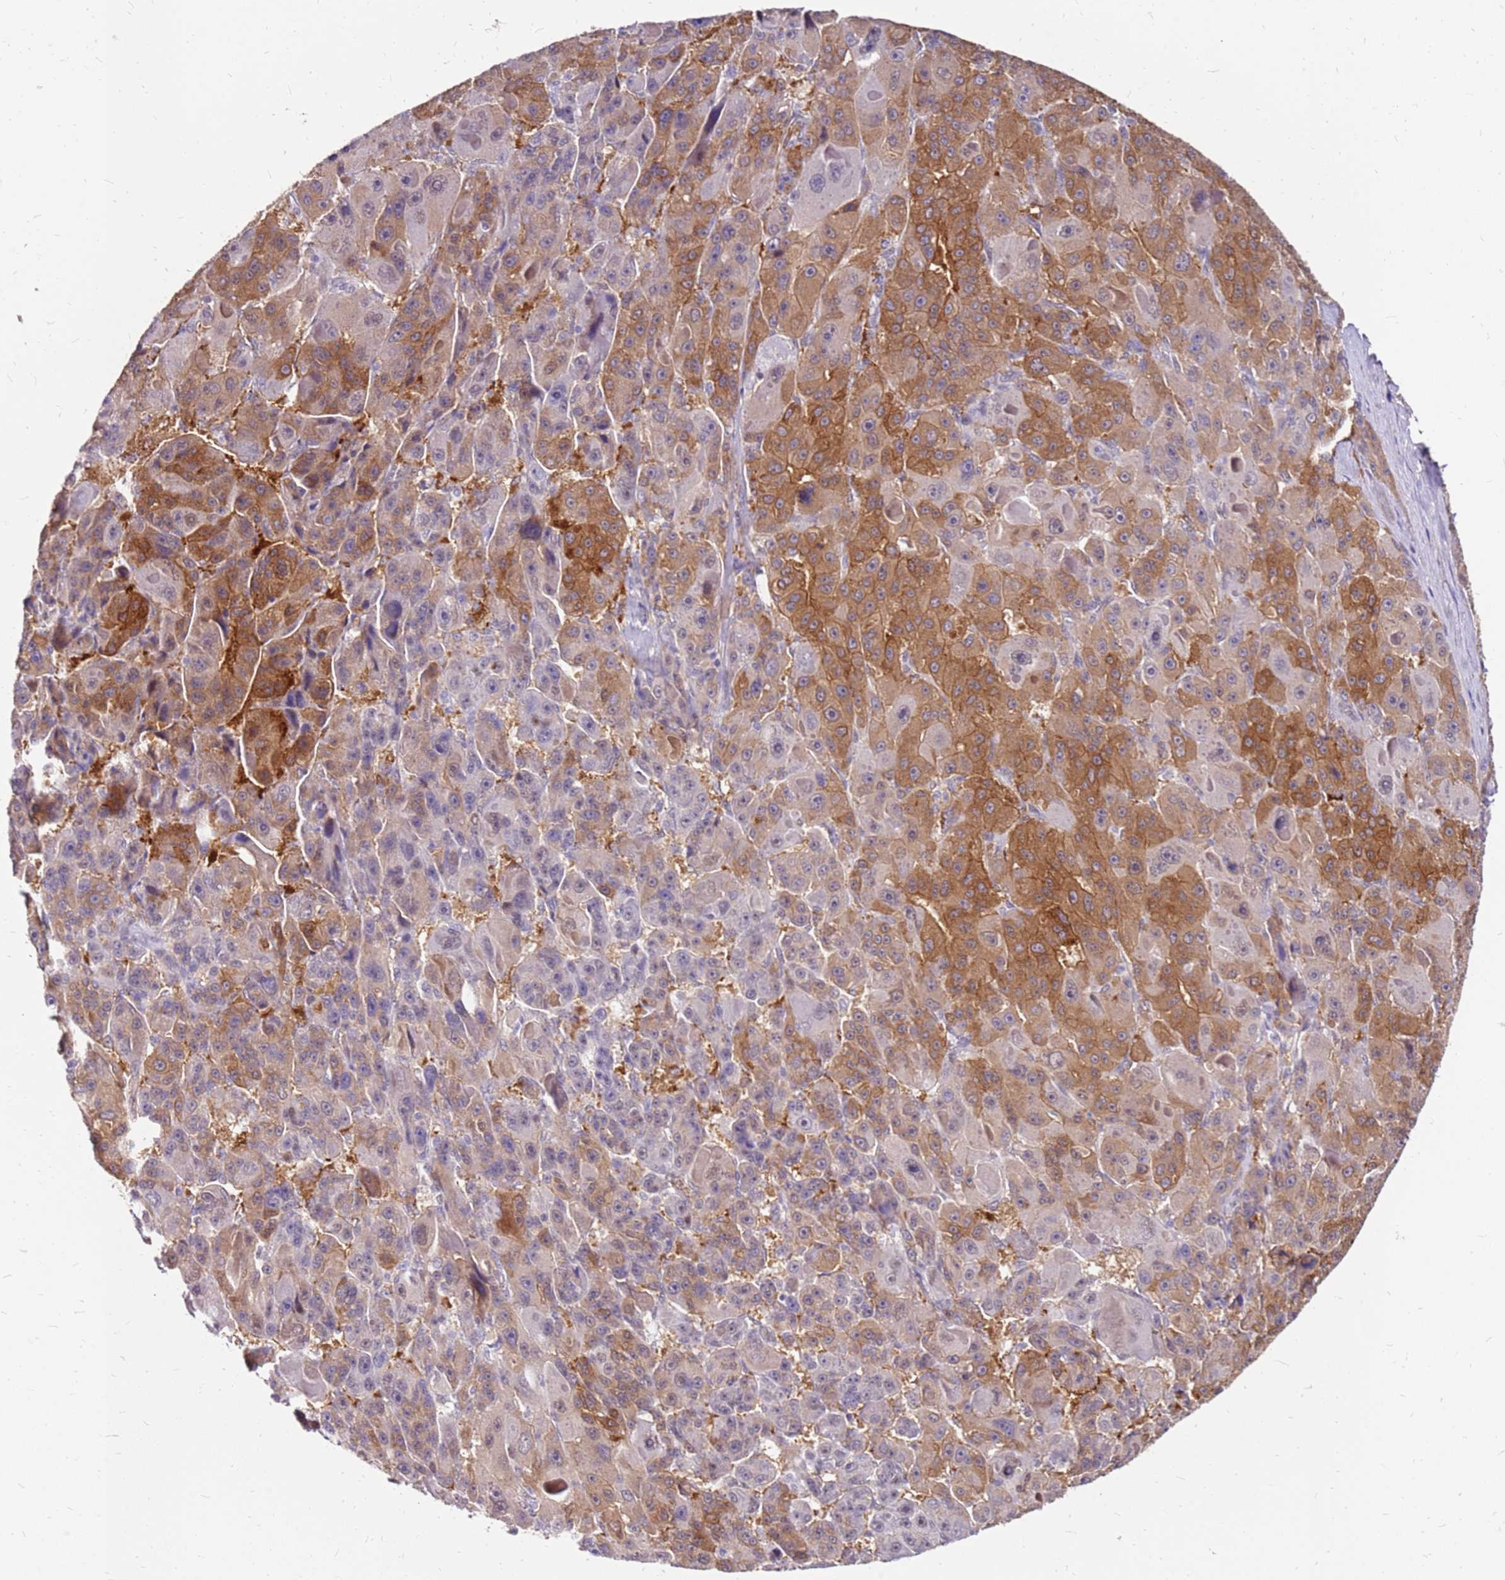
{"staining": {"intensity": "strong", "quantity": "25%-75%", "location": "cytoplasmic/membranous"}, "tissue": "liver cancer", "cell_type": "Tumor cells", "image_type": "cancer", "snomed": [{"axis": "morphology", "description": "Carcinoma, Hepatocellular, NOS"}, {"axis": "topography", "description": "Liver"}], "caption": "Tumor cells exhibit strong cytoplasmic/membranous staining in about 25%-75% of cells in liver hepatocellular carcinoma. The protein is stained brown, and the nuclei are stained in blue (DAB IHC with brightfield microscopy, high magnification).", "gene": "ALDH1A3", "patient": {"sex": "male", "age": 76}}